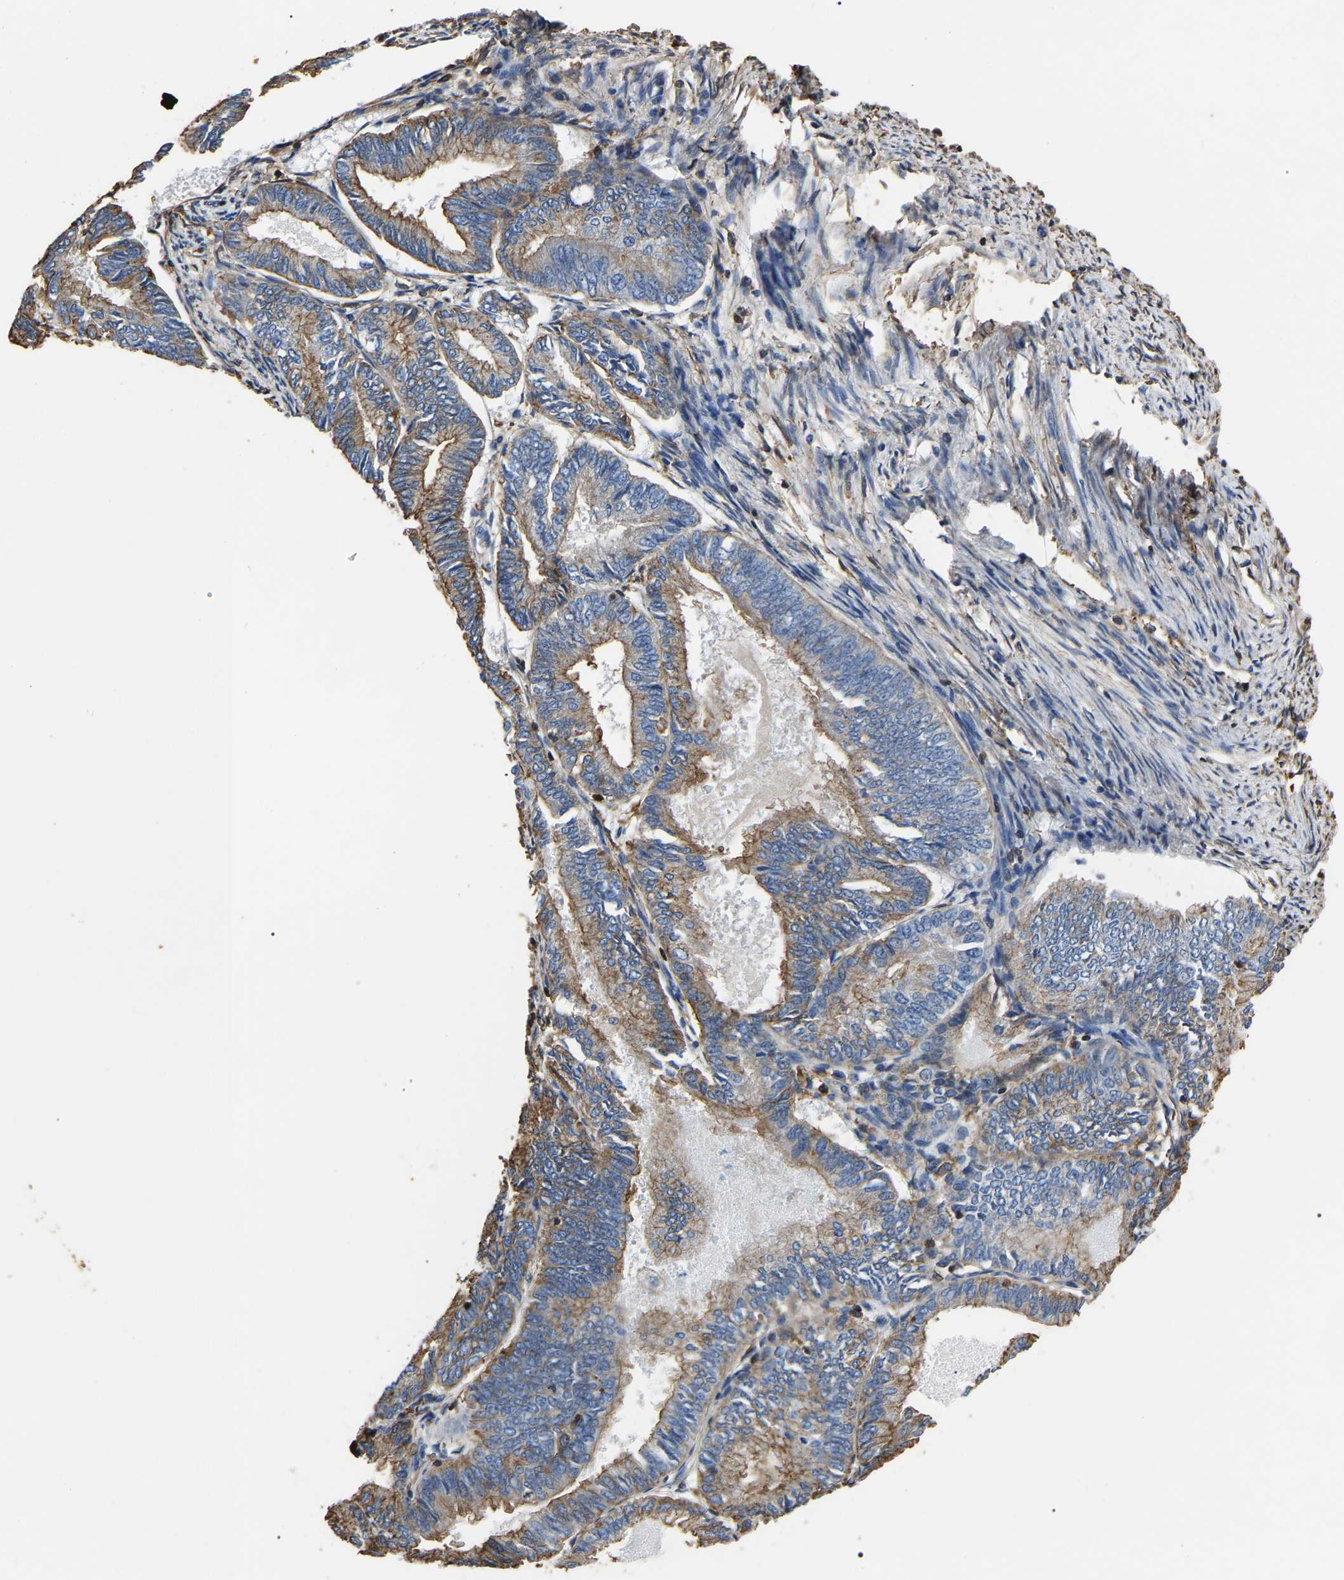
{"staining": {"intensity": "moderate", "quantity": "25%-75%", "location": "cytoplasmic/membranous"}, "tissue": "endometrial cancer", "cell_type": "Tumor cells", "image_type": "cancer", "snomed": [{"axis": "morphology", "description": "Adenocarcinoma, NOS"}, {"axis": "topography", "description": "Endometrium"}], "caption": "Adenocarcinoma (endometrial) was stained to show a protein in brown. There is medium levels of moderate cytoplasmic/membranous staining in about 25%-75% of tumor cells.", "gene": "ARMT1", "patient": {"sex": "female", "age": 86}}